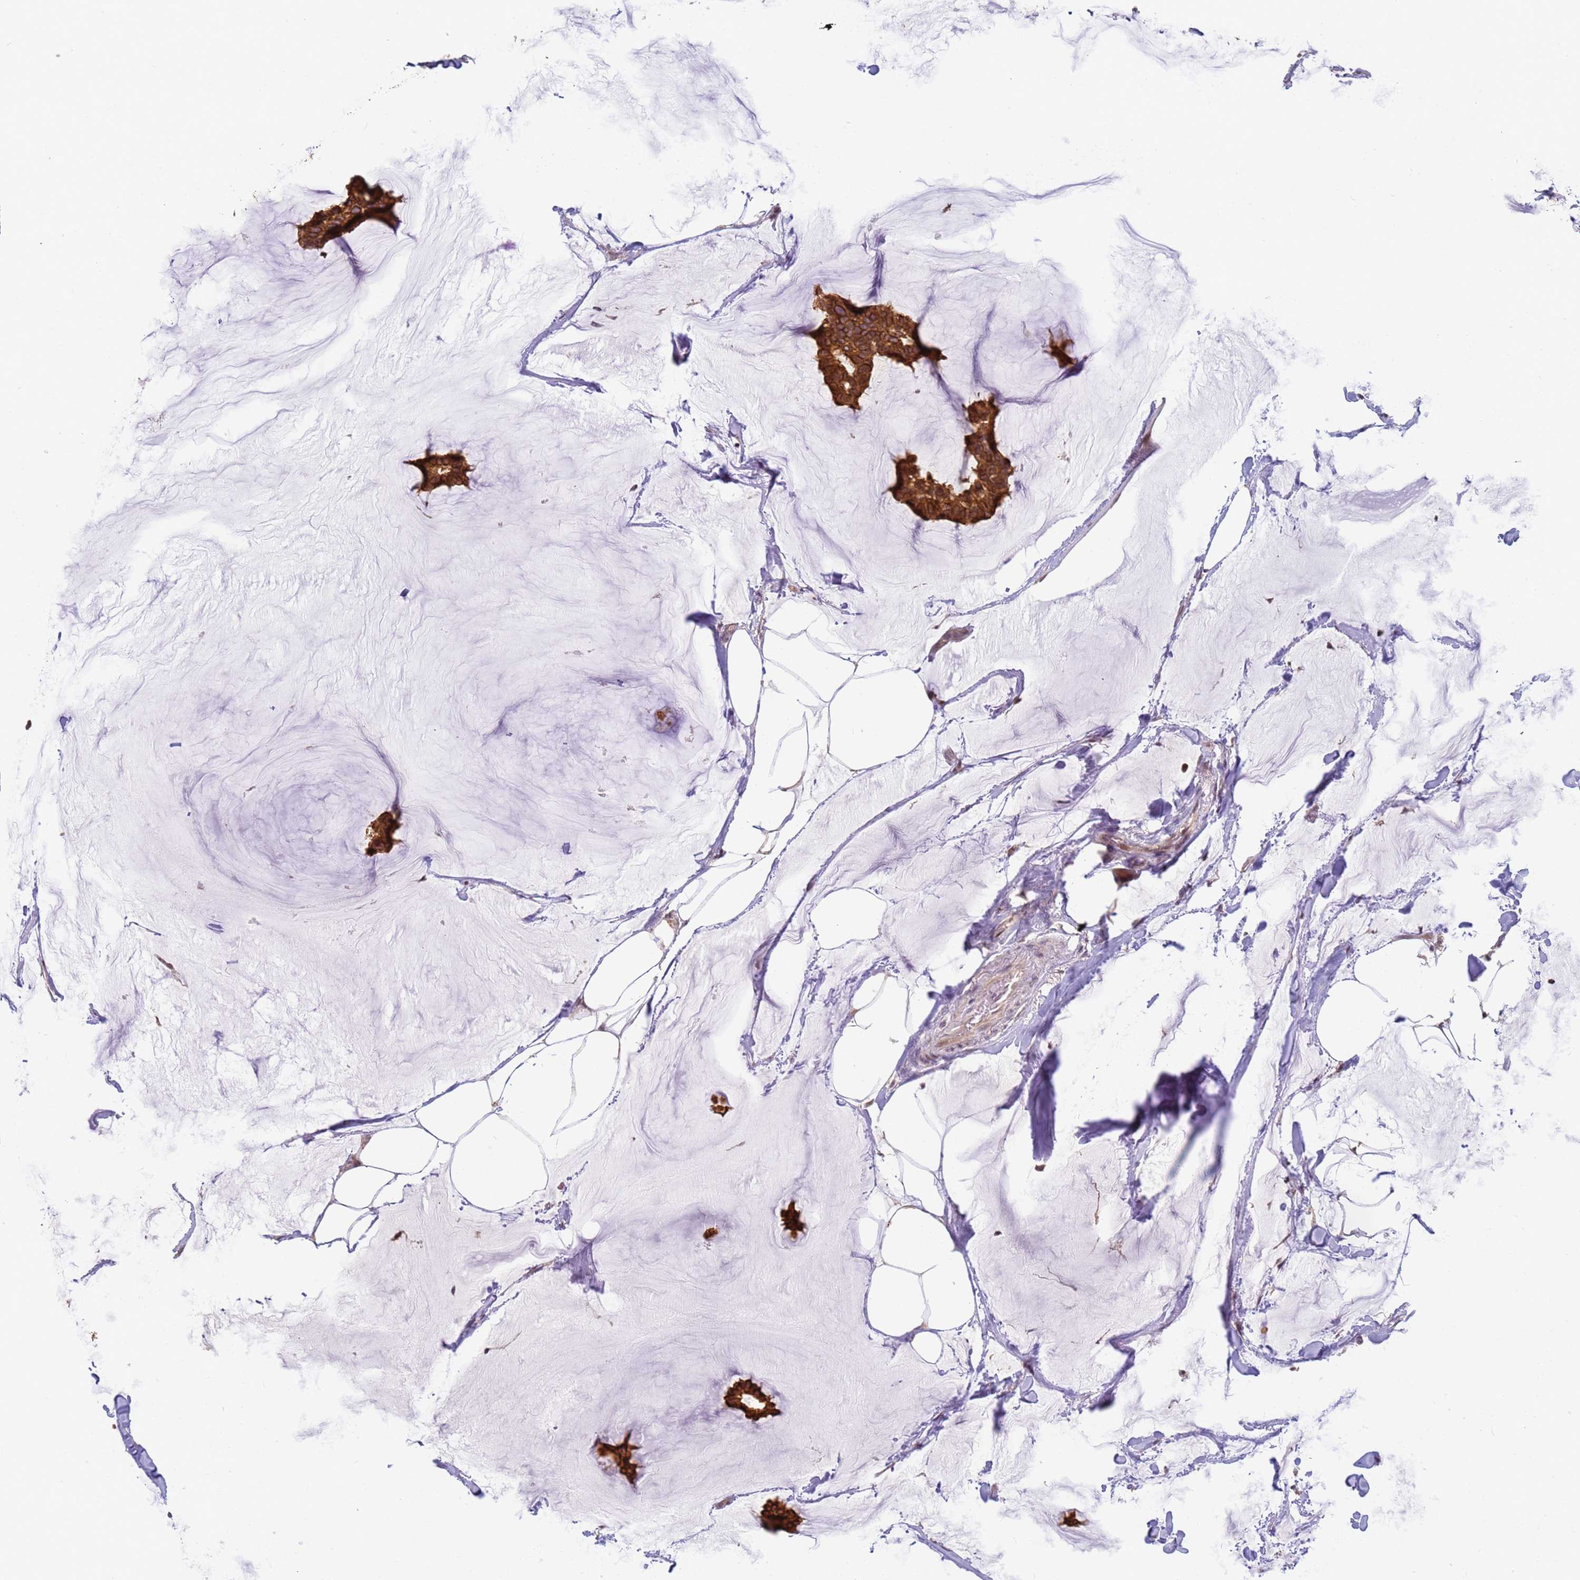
{"staining": {"intensity": "strong", "quantity": ">75%", "location": "cytoplasmic/membranous"}, "tissue": "breast cancer", "cell_type": "Tumor cells", "image_type": "cancer", "snomed": [{"axis": "morphology", "description": "Duct carcinoma"}, {"axis": "topography", "description": "Breast"}], "caption": "Protein expression analysis of human breast cancer reveals strong cytoplasmic/membranous positivity in about >75% of tumor cells. (IHC, brightfield microscopy, high magnification).", "gene": "VWA3A", "patient": {"sex": "female", "age": 93}}